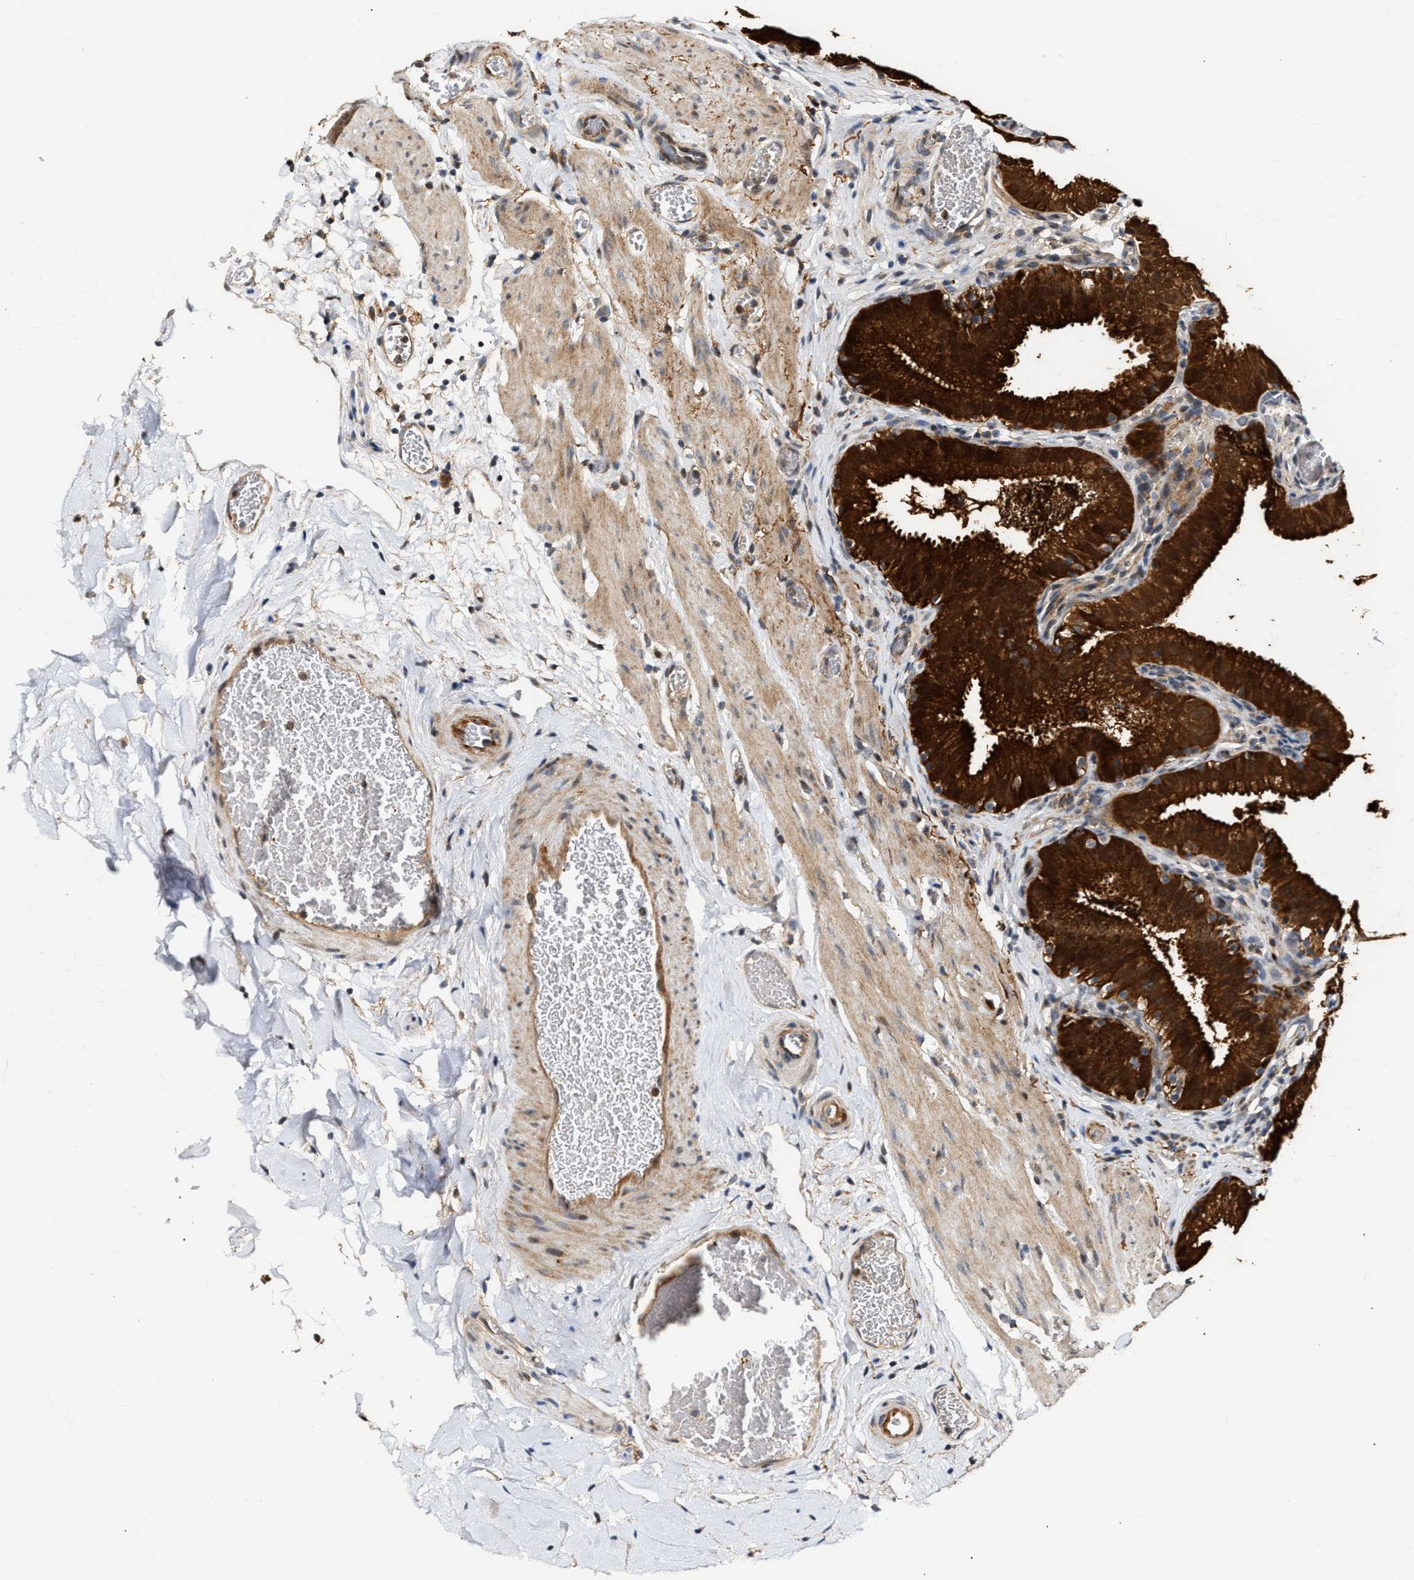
{"staining": {"intensity": "strong", "quantity": ">75%", "location": "cytoplasmic/membranous"}, "tissue": "gallbladder", "cell_type": "Glandular cells", "image_type": "normal", "snomed": [{"axis": "morphology", "description": "Normal tissue, NOS"}, {"axis": "topography", "description": "Gallbladder"}], "caption": "There is high levels of strong cytoplasmic/membranous staining in glandular cells of unremarkable gallbladder, as demonstrated by immunohistochemical staining (brown color).", "gene": "EXTL2", "patient": {"sex": "male", "age": 54}}